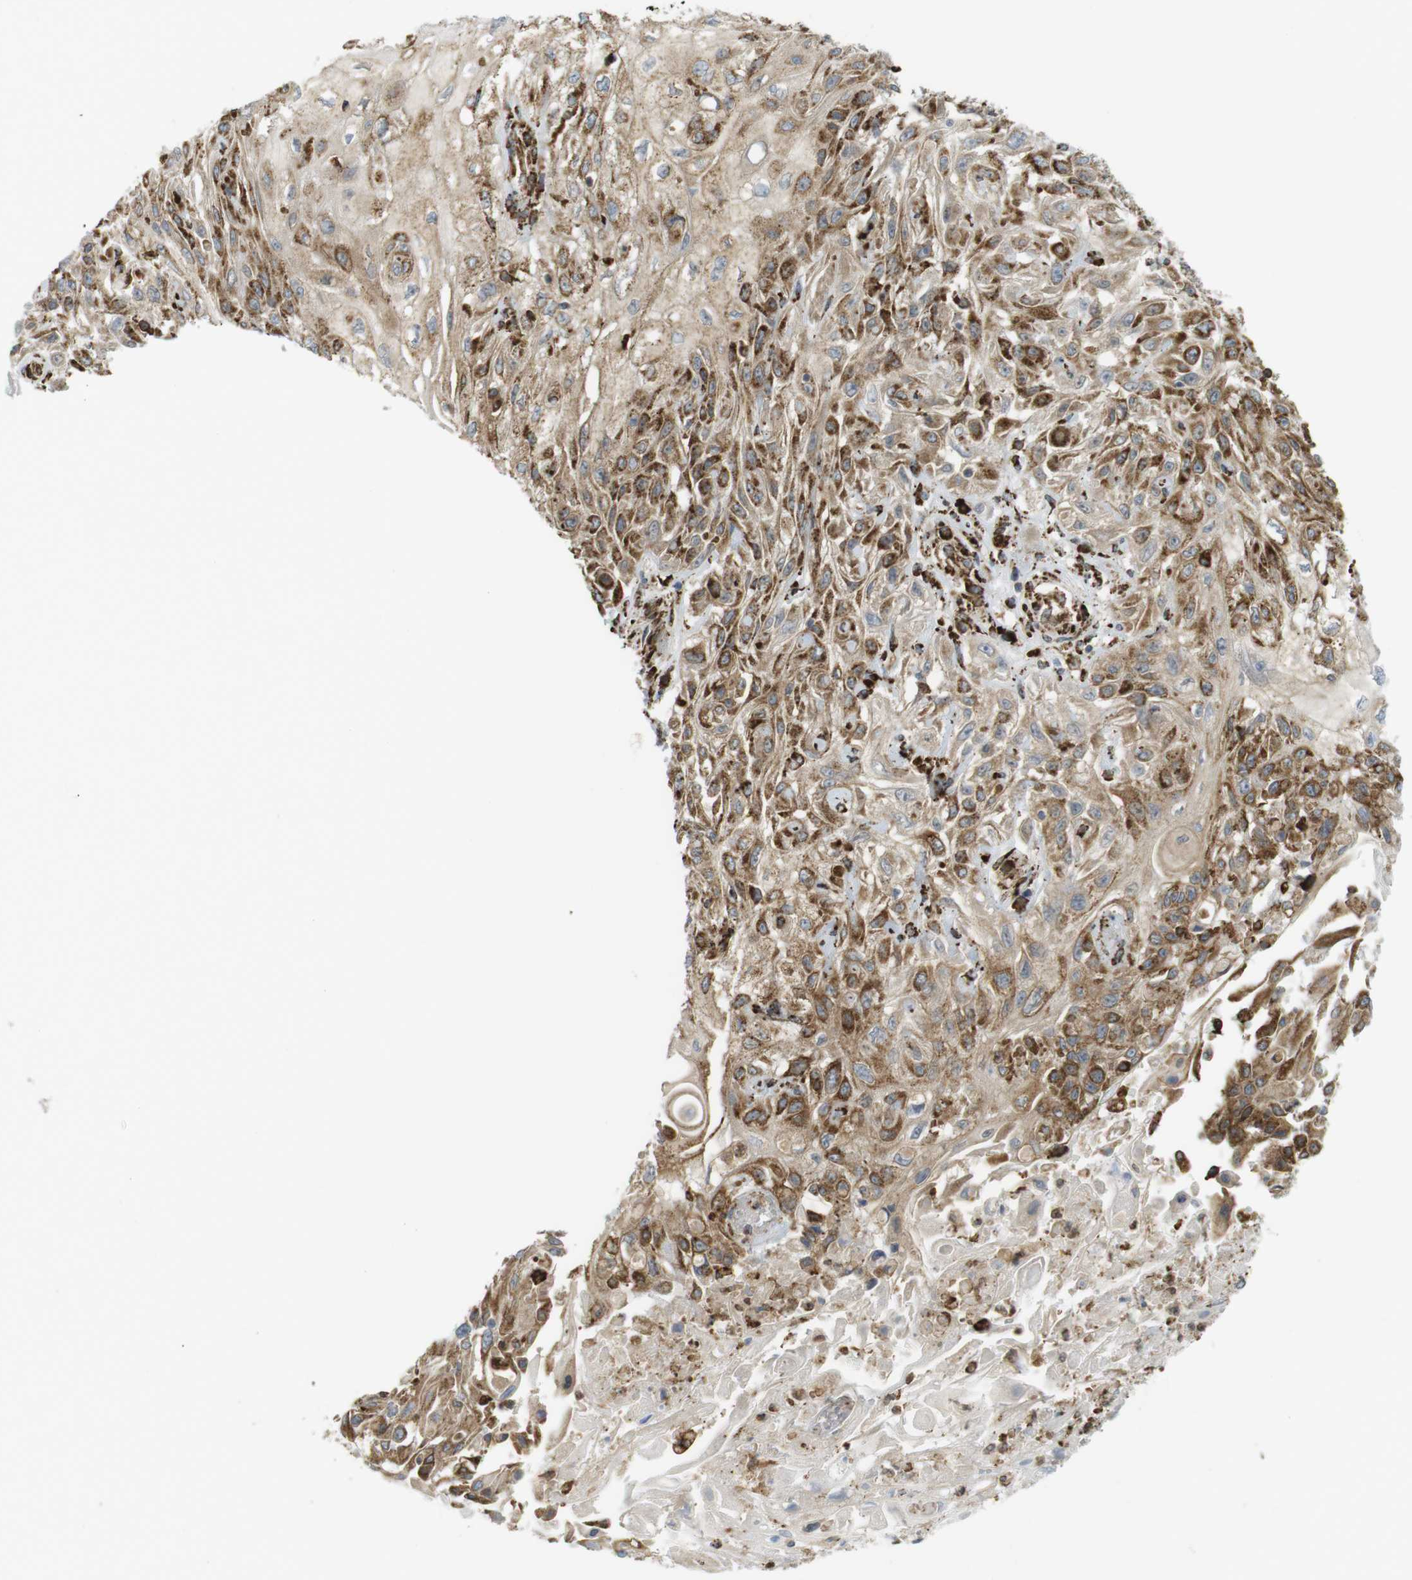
{"staining": {"intensity": "moderate", "quantity": "25%-75%", "location": "cytoplasmic/membranous"}, "tissue": "skin cancer", "cell_type": "Tumor cells", "image_type": "cancer", "snomed": [{"axis": "morphology", "description": "Squamous cell carcinoma, NOS"}, {"axis": "topography", "description": "Skin"}], "caption": "Protein expression analysis of human squamous cell carcinoma (skin) reveals moderate cytoplasmic/membranous staining in about 25%-75% of tumor cells. The staining was performed using DAB (3,3'-diaminobenzidine), with brown indicating positive protein expression. Nuclei are stained blue with hematoxylin.", "gene": "MBOAT2", "patient": {"sex": "male", "age": 75}}